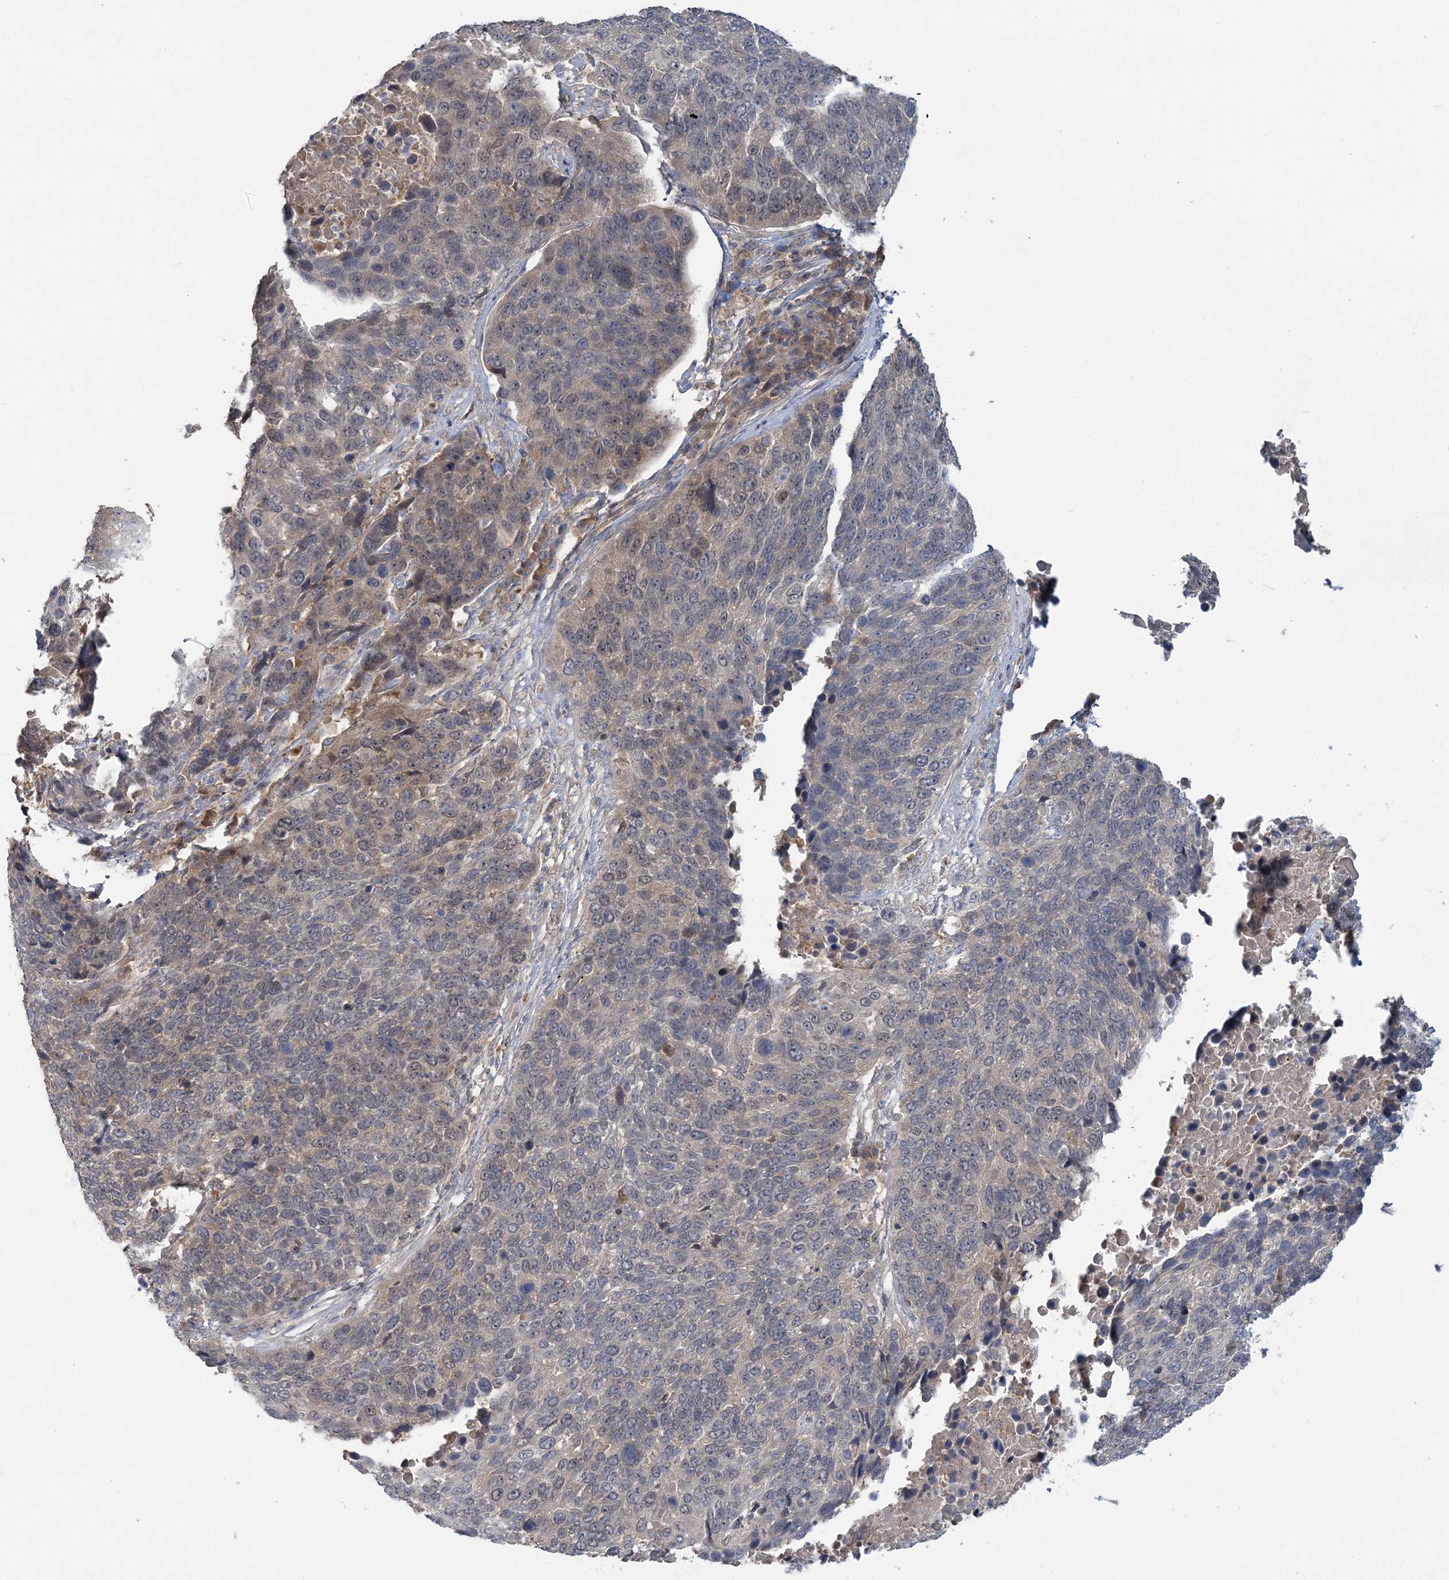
{"staining": {"intensity": "weak", "quantity": "25%-75%", "location": "cytoplasmic/membranous"}, "tissue": "lung cancer", "cell_type": "Tumor cells", "image_type": "cancer", "snomed": [{"axis": "morphology", "description": "Squamous cell carcinoma, NOS"}, {"axis": "topography", "description": "Lung"}], "caption": "Protein staining of squamous cell carcinoma (lung) tissue demonstrates weak cytoplasmic/membranous expression in about 25%-75% of tumor cells.", "gene": "RNF25", "patient": {"sex": "male", "age": 66}}